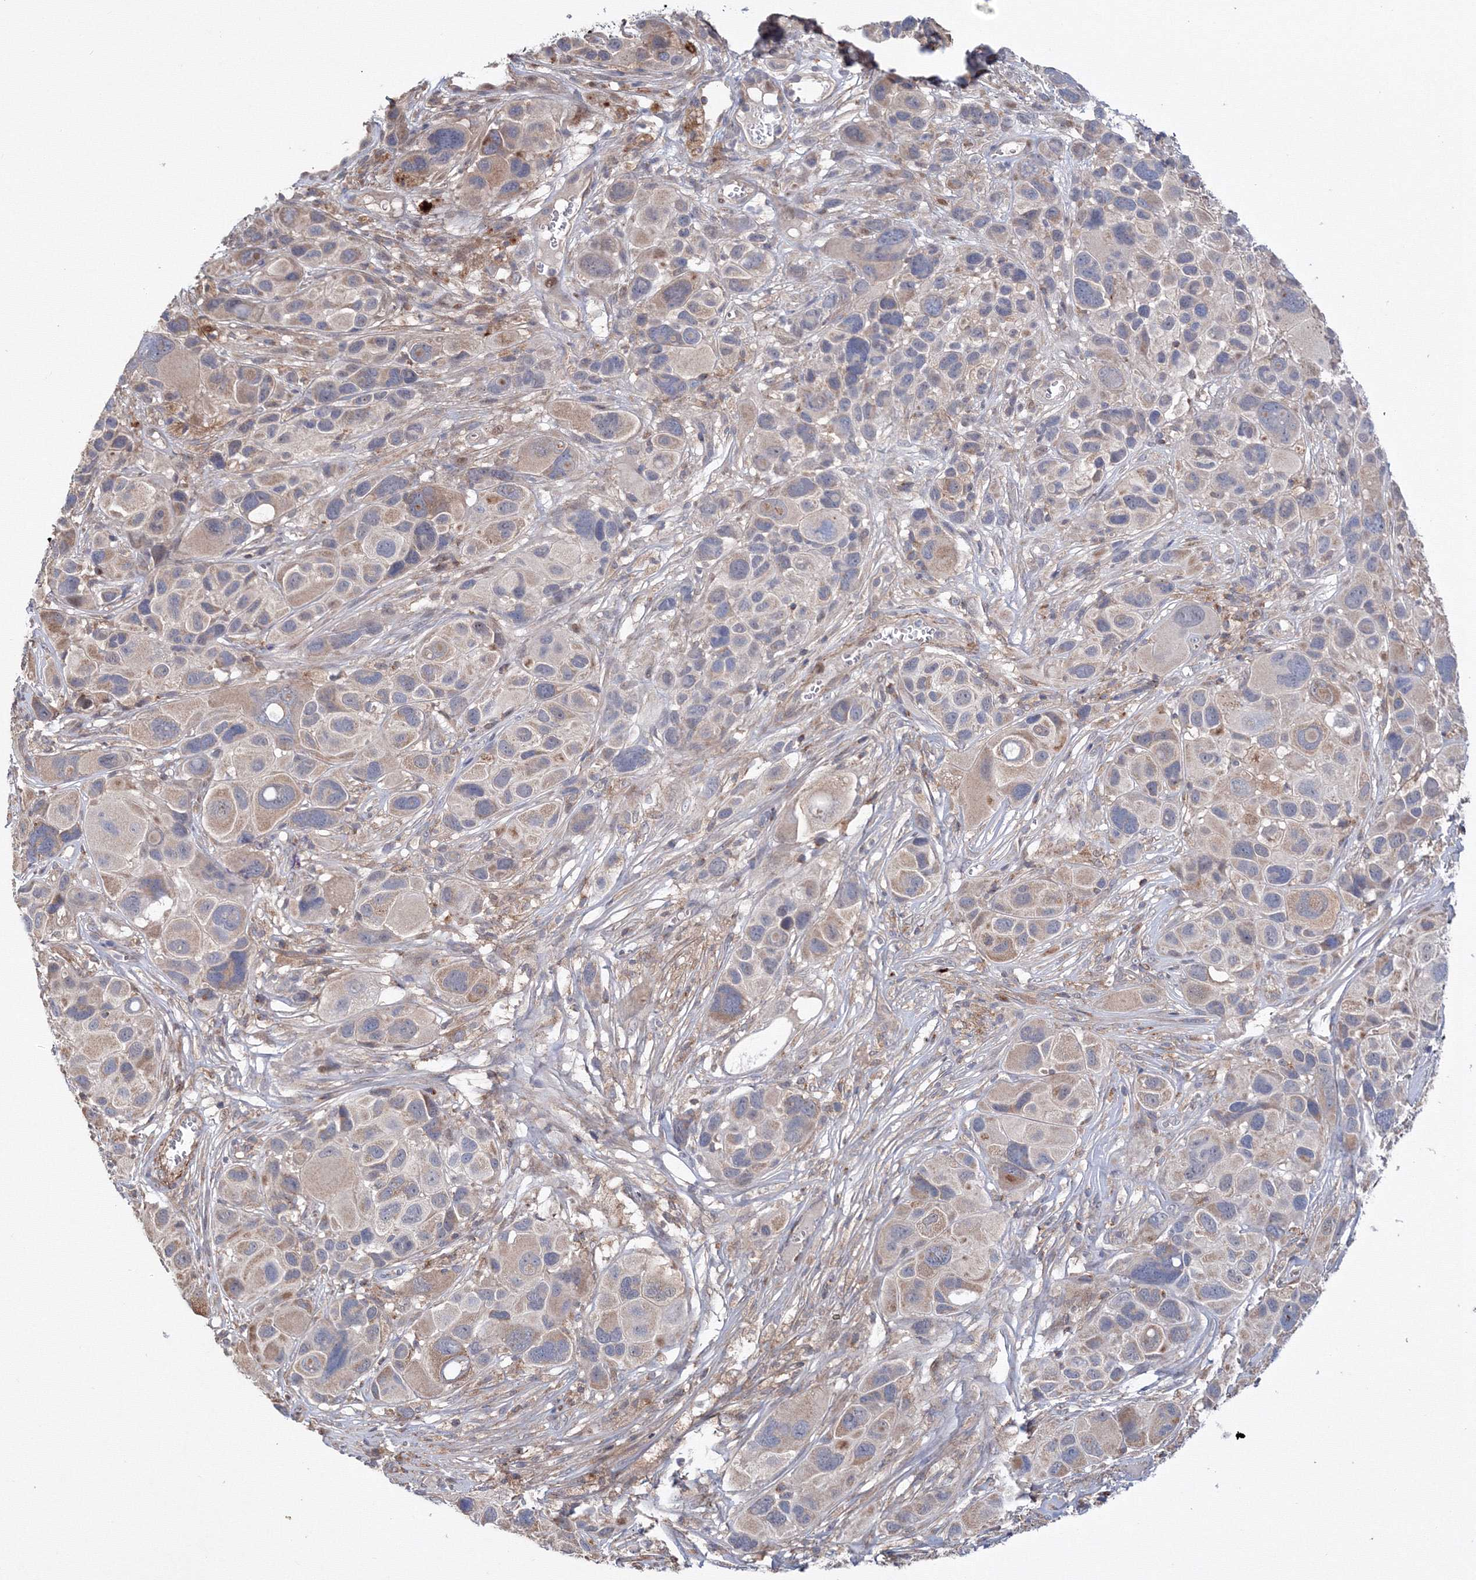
{"staining": {"intensity": "weak", "quantity": "<25%", "location": "cytoplasmic/membranous"}, "tissue": "melanoma", "cell_type": "Tumor cells", "image_type": "cancer", "snomed": [{"axis": "morphology", "description": "Malignant melanoma, NOS"}, {"axis": "topography", "description": "Skin of trunk"}], "caption": "Immunohistochemistry (IHC) micrograph of neoplastic tissue: melanoma stained with DAB (3,3'-diaminobenzidine) exhibits no significant protein expression in tumor cells. (DAB IHC visualized using brightfield microscopy, high magnification).", "gene": "PPP2R2B", "patient": {"sex": "male", "age": 71}}